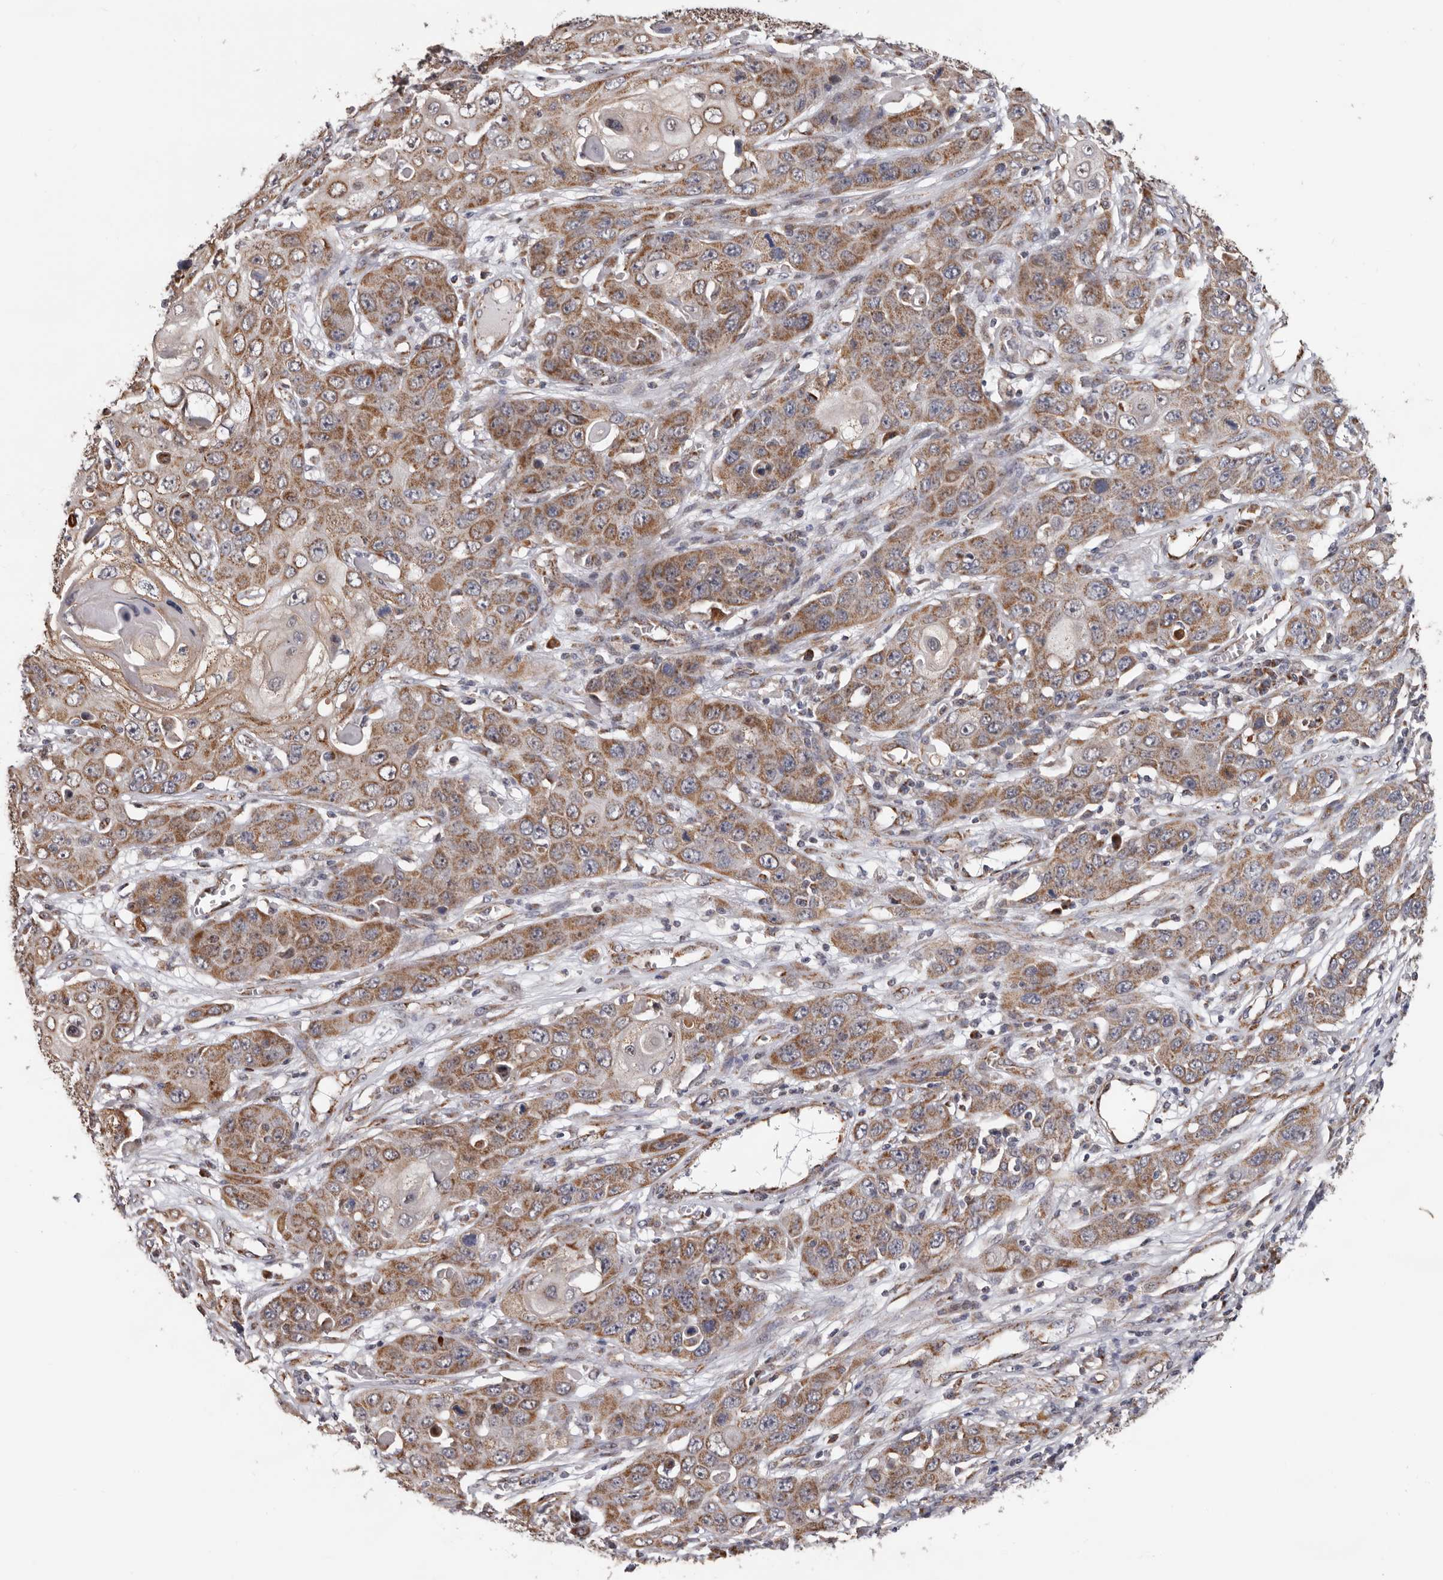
{"staining": {"intensity": "moderate", "quantity": ">75%", "location": "cytoplasmic/membranous"}, "tissue": "skin cancer", "cell_type": "Tumor cells", "image_type": "cancer", "snomed": [{"axis": "morphology", "description": "Squamous cell carcinoma, NOS"}, {"axis": "topography", "description": "Skin"}], "caption": "Protein staining demonstrates moderate cytoplasmic/membranous expression in about >75% of tumor cells in squamous cell carcinoma (skin).", "gene": "MRPL18", "patient": {"sex": "male", "age": 55}}